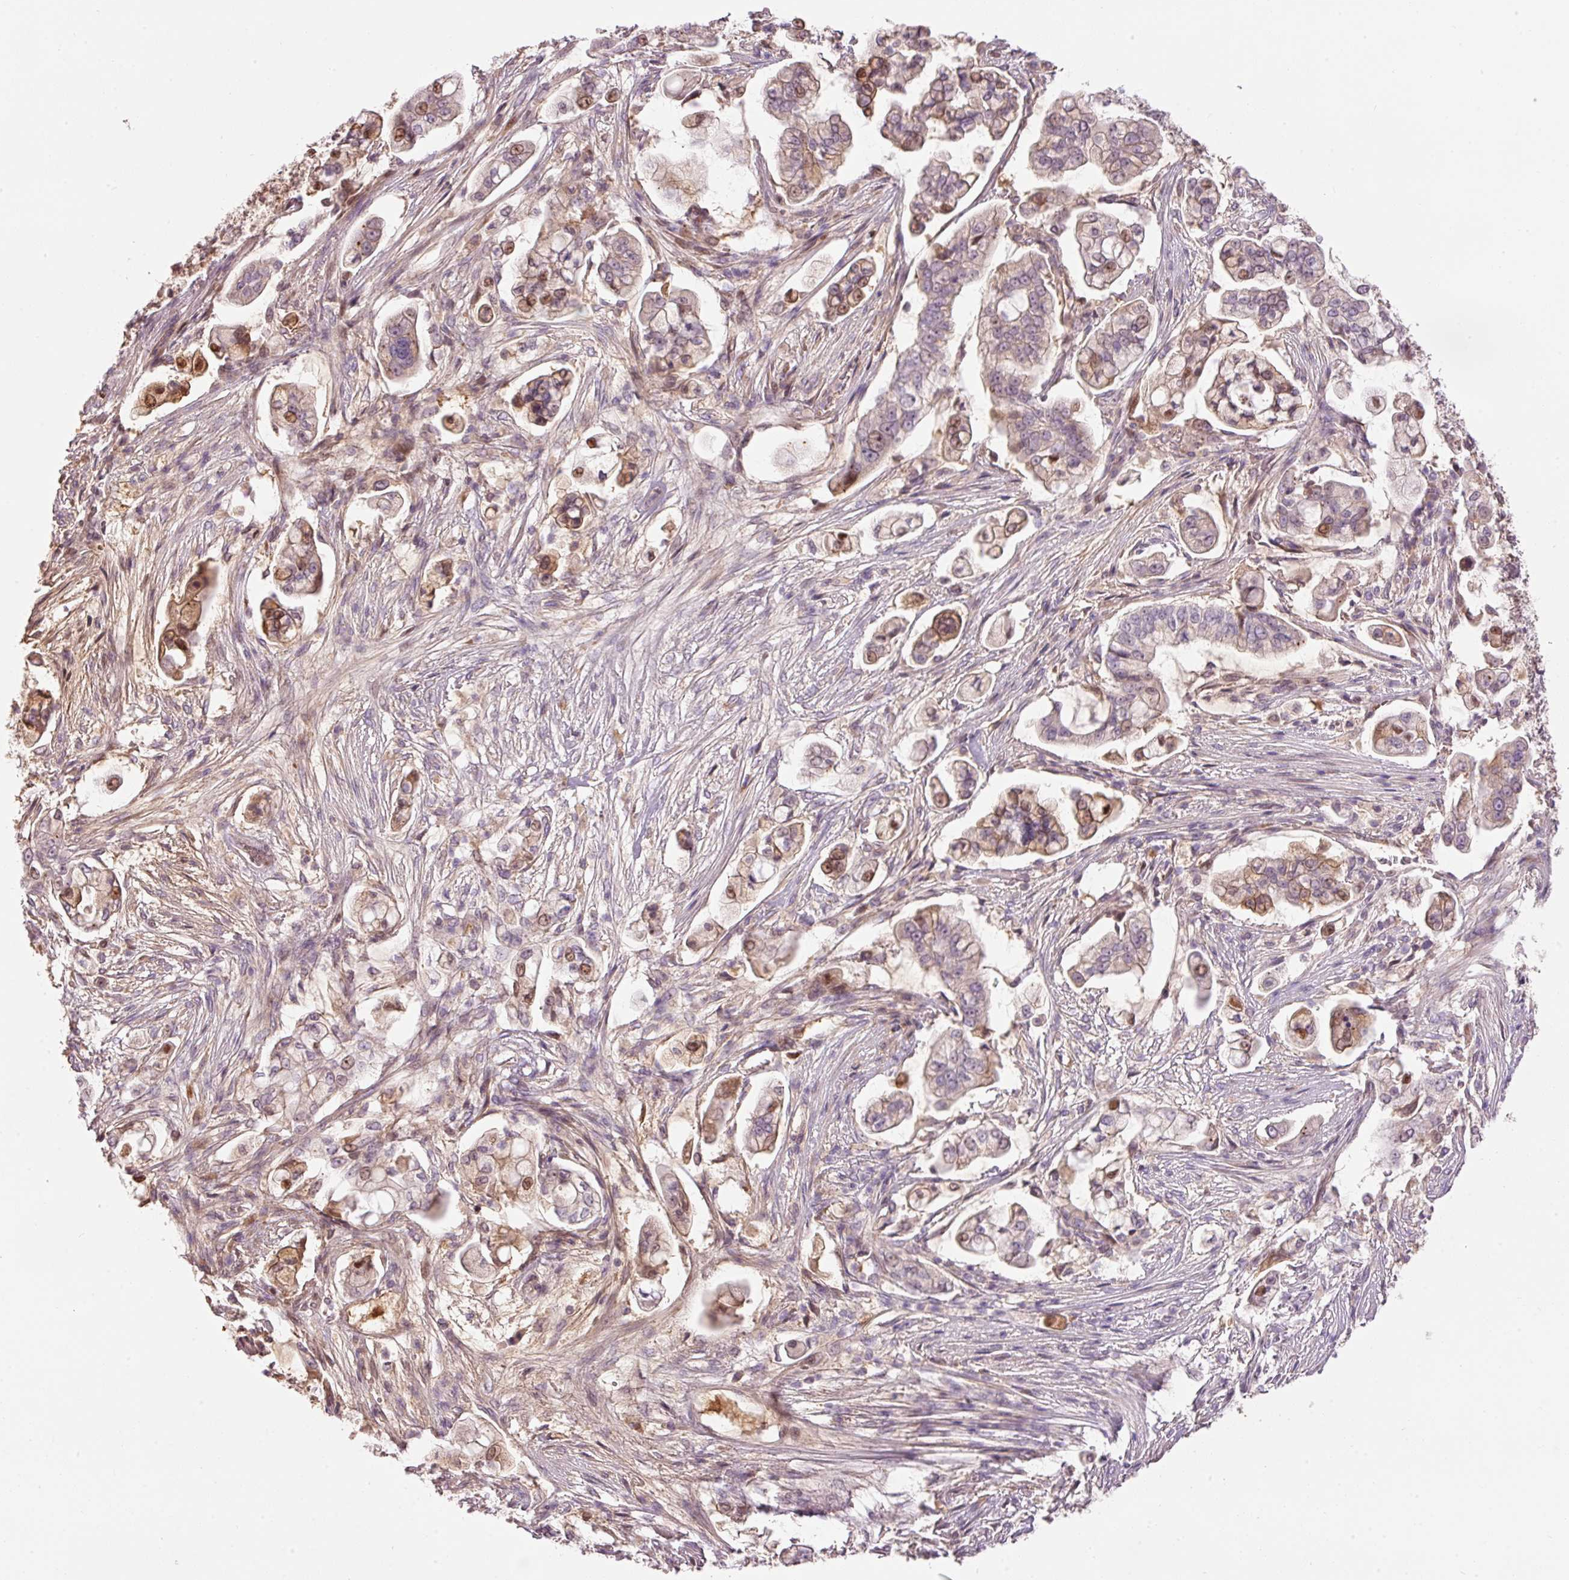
{"staining": {"intensity": "moderate", "quantity": "25%-75%", "location": "nuclear"}, "tissue": "pancreatic cancer", "cell_type": "Tumor cells", "image_type": "cancer", "snomed": [{"axis": "morphology", "description": "Adenocarcinoma, NOS"}, {"axis": "topography", "description": "Pancreas"}], "caption": "Pancreatic cancer stained with a protein marker shows moderate staining in tumor cells.", "gene": "CMTM8", "patient": {"sex": "female", "age": 69}}